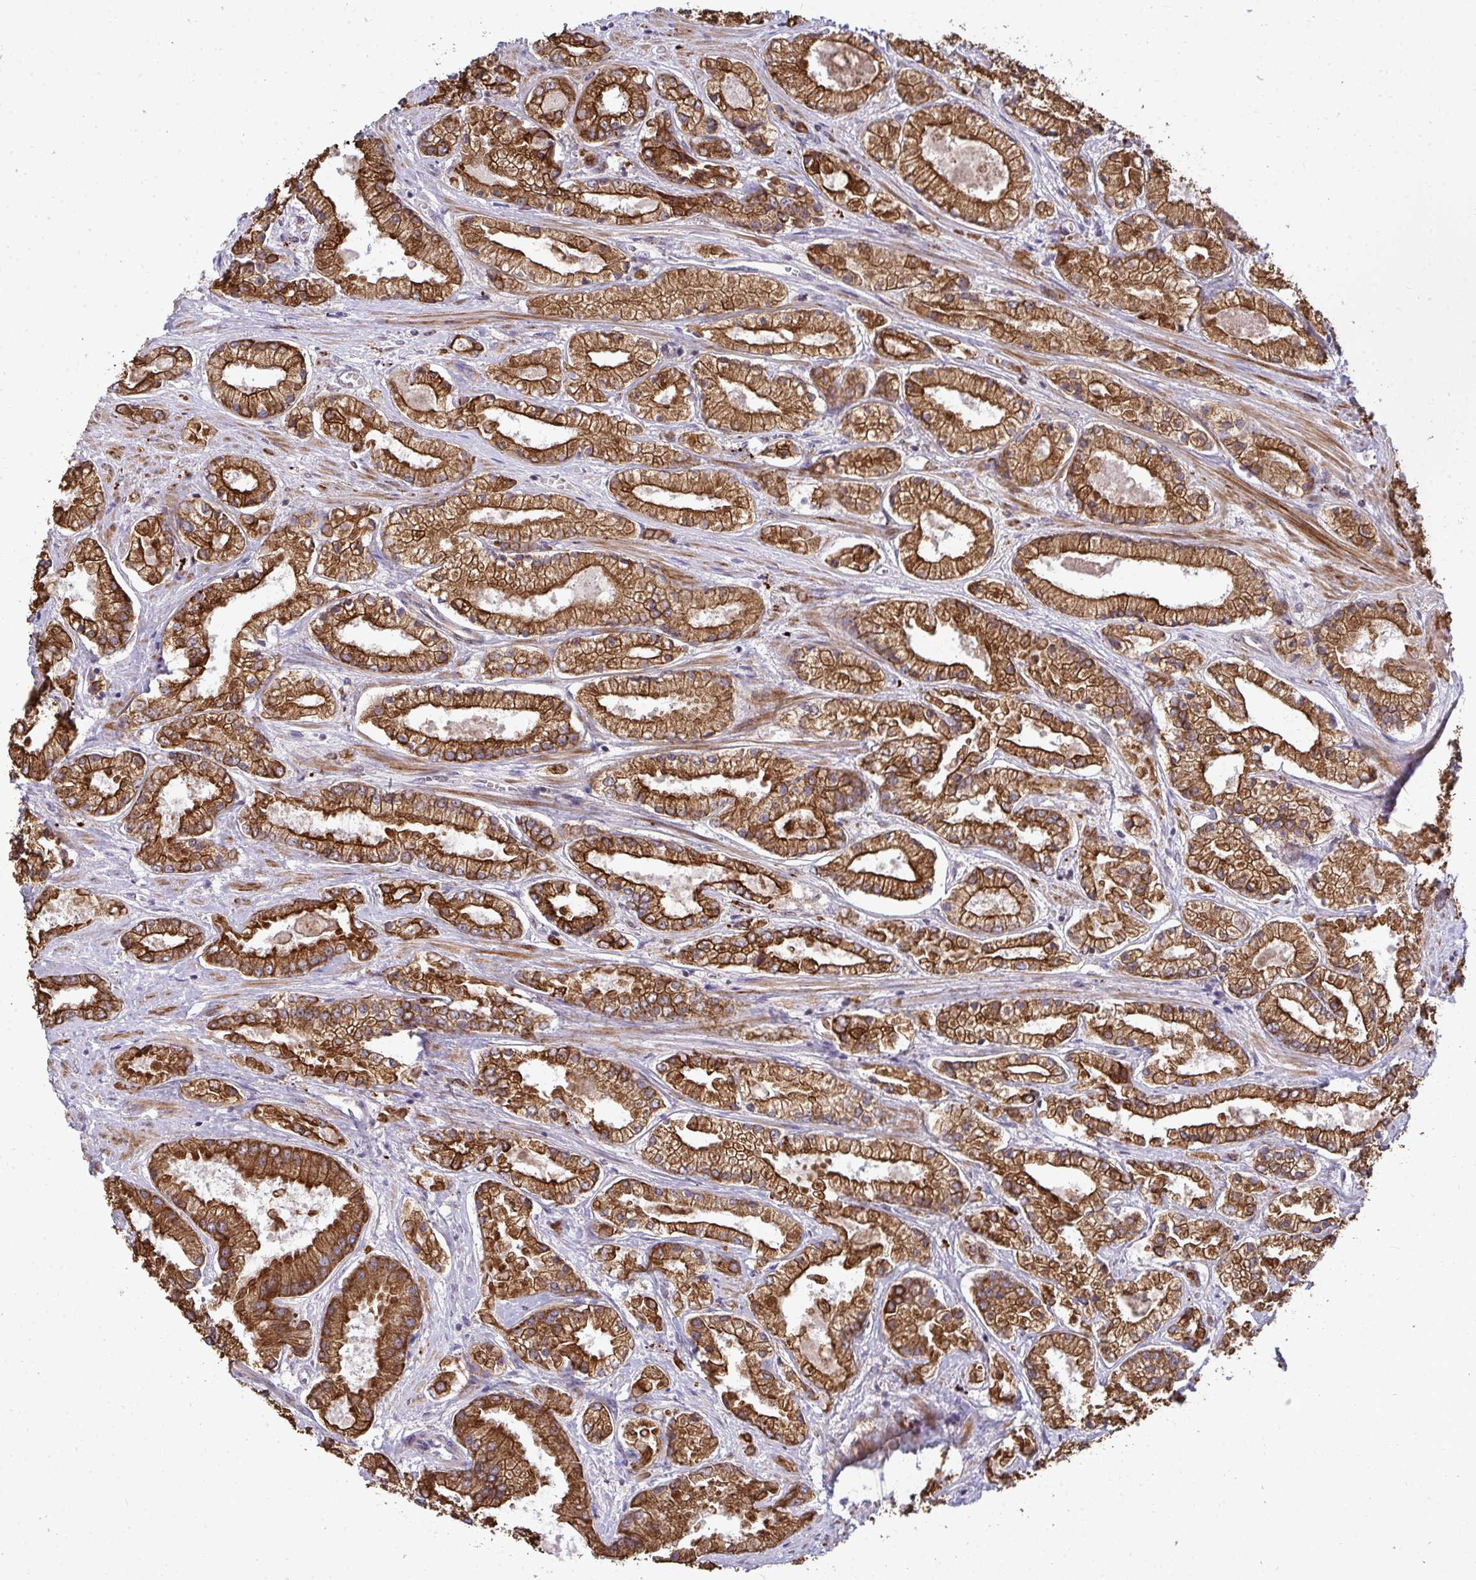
{"staining": {"intensity": "strong", "quantity": ">75%", "location": "cytoplasmic/membranous"}, "tissue": "prostate cancer", "cell_type": "Tumor cells", "image_type": "cancer", "snomed": [{"axis": "morphology", "description": "Adenocarcinoma, High grade"}, {"axis": "topography", "description": "Prostate"}], "caption": "DAB (3,3'-diaminobenzidine) immunohistochemical staining of adenocarcinoma (high-grade) (prostate) demonstrates strong cytoplasmic/membranous protein staining in about >75% of tumor cells. The protein is shown in brown color, while the nuclei are stained blue.", "gene": "TRIM44", "patient": {"sex": "male", "age": 67}}